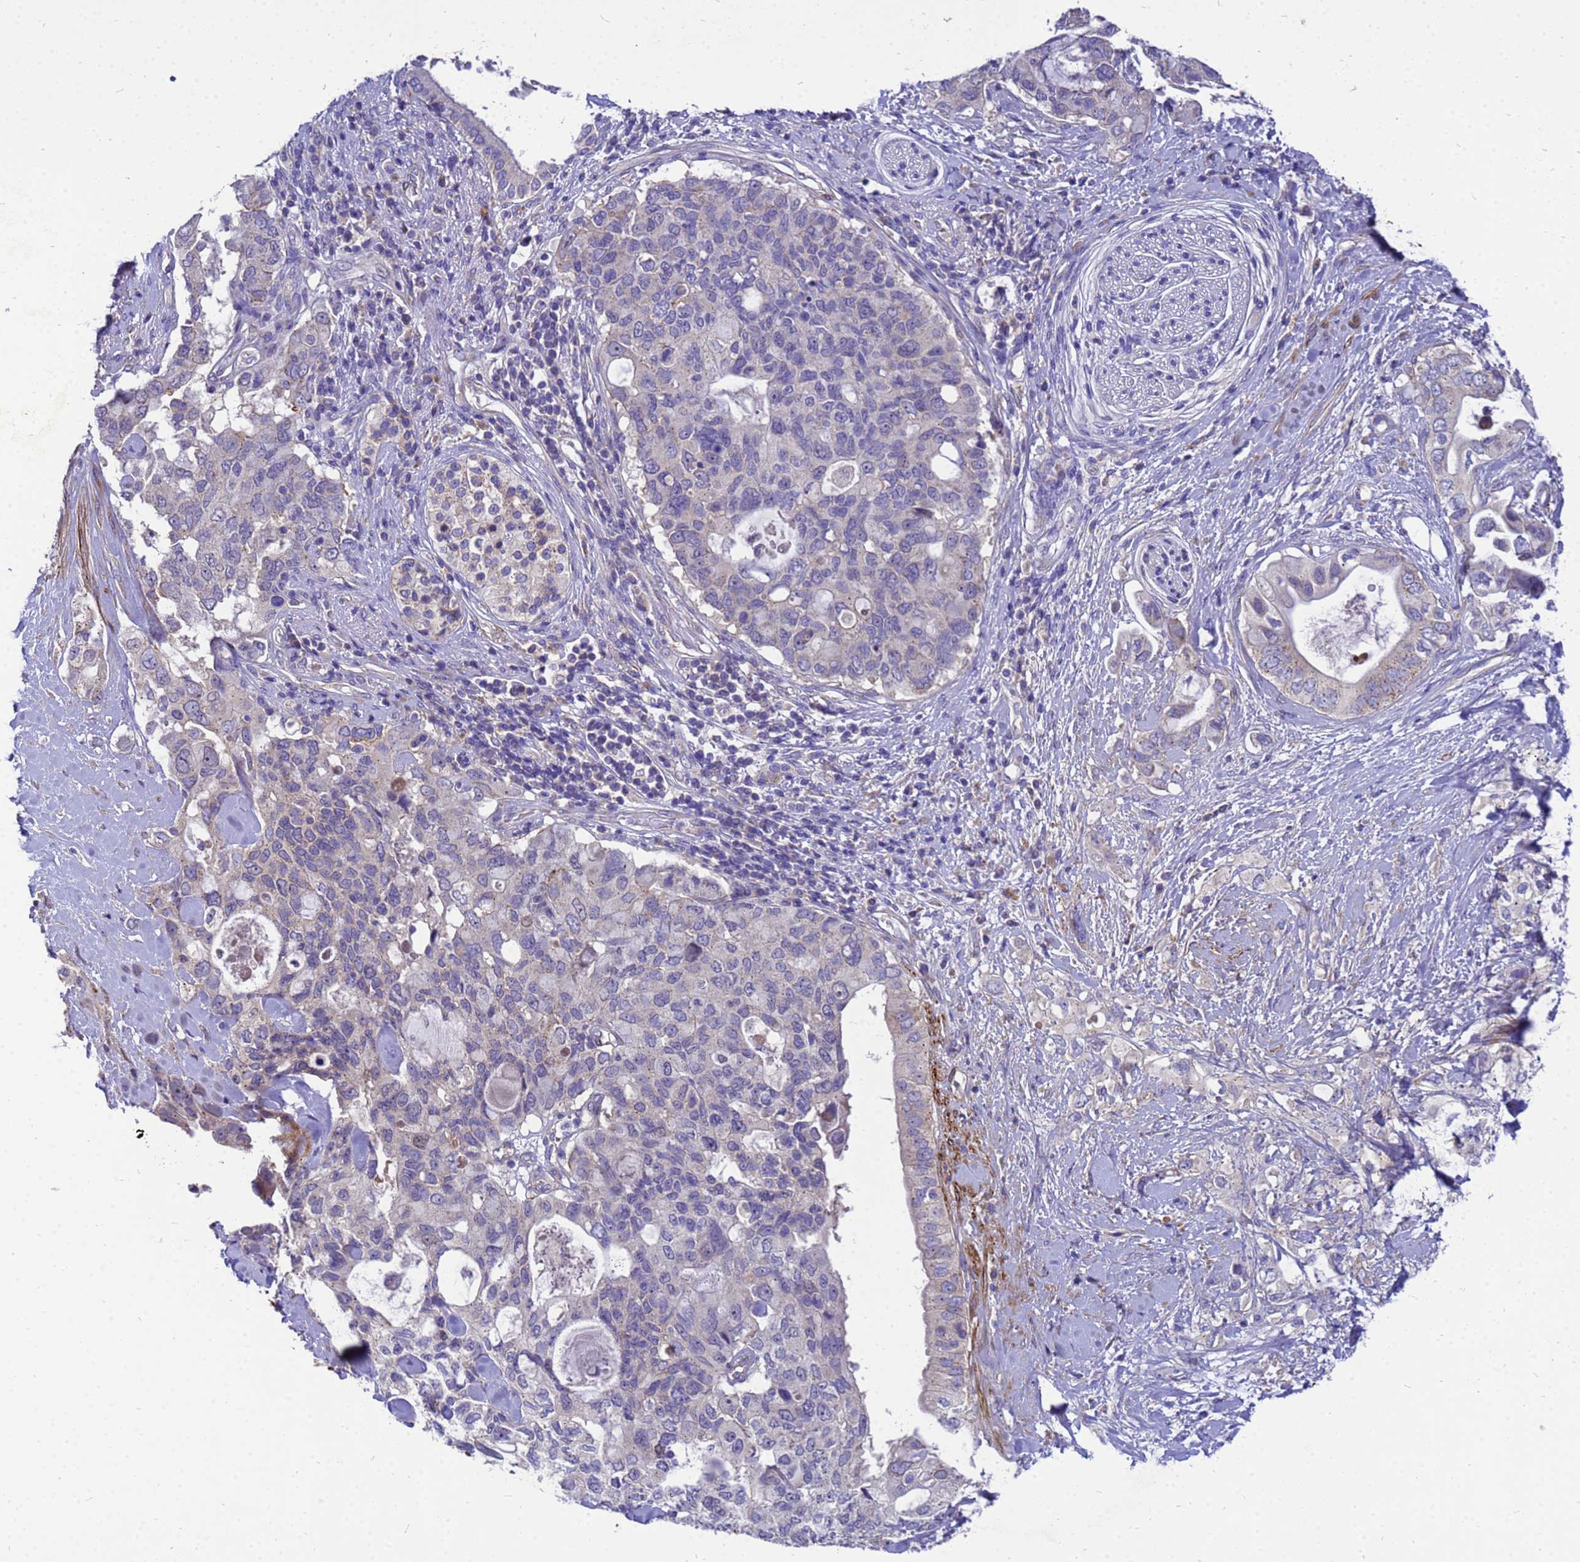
{"staining": {"intensity": "negative", "quantity": "none", "location": "none"}, "tissue": "pancreatic cancer", "cell_type": "Tumor cells", "image_type": "cancer", "snomed": [{"axis": "morphology", "description": "Adenocarcinoma, NOS"}, {"axis": "topography", "description": "Pancreas"}], "caption": "Tumor cells are negative for brown protein staining in pancreatic cancer.", "gene": "POP7", "patient": {"sex": "female", "age": 56}}